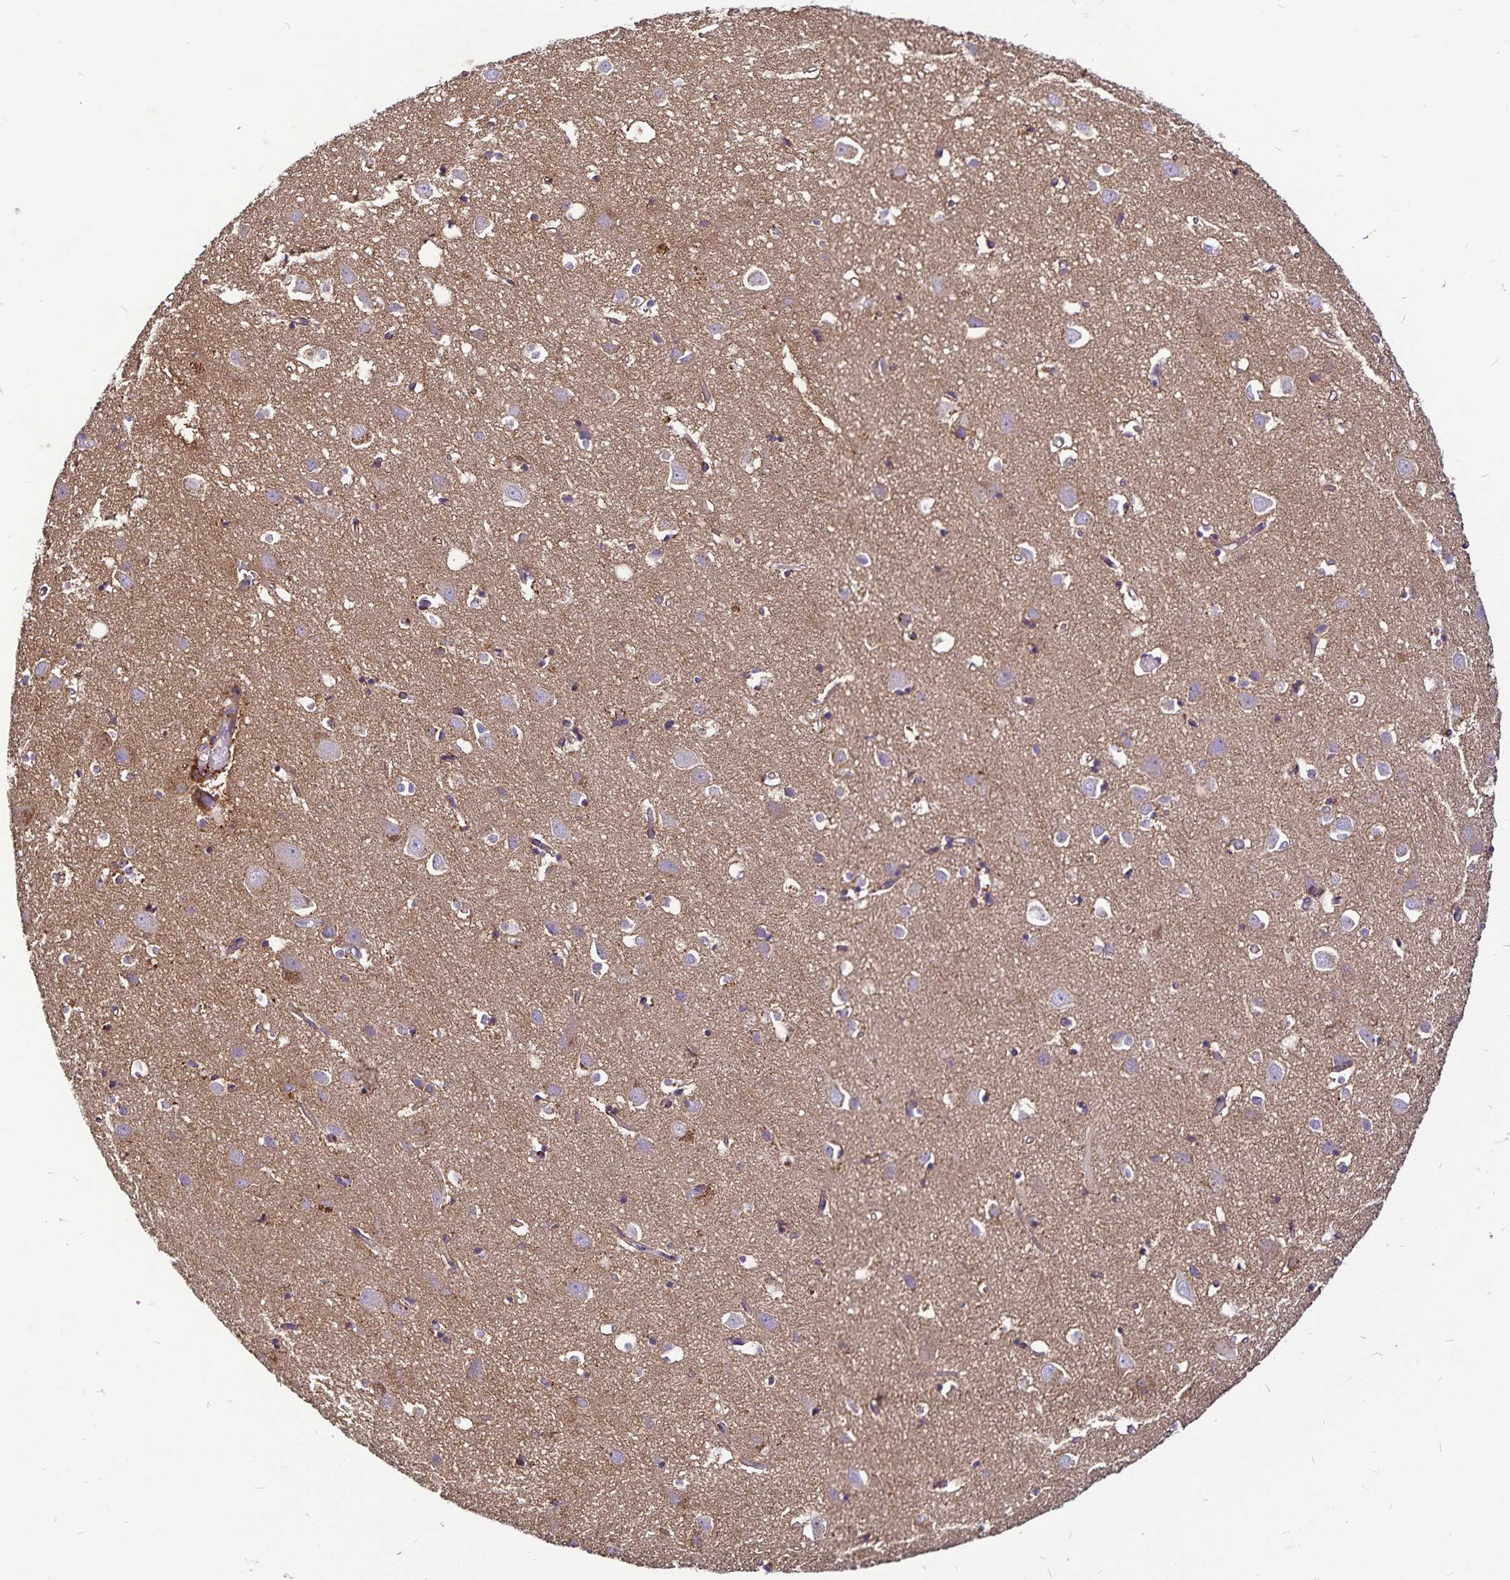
{"staining": {"intensity": "moderate", "quantity": "<25%", "location": "cytoplasmic/membranous"}, "tissue": "cerebral cortex", "cell_type": "Endothelial cells", "image_type": "normal", "snomed": [{"axis": "morphology", "description": "Normal tissue, NOS"}, {"axis": "topography", "description": "Cerebral cortex"}], "caption": "Brown immunohistochemical staining in unremarkable human cerebral cortex demonstrates moderate cytoplasmic/membranous staining in approximately <25% of endothelial cells.", "gene": "GNG12", "patient": {"sex": "male", "age": 70}}